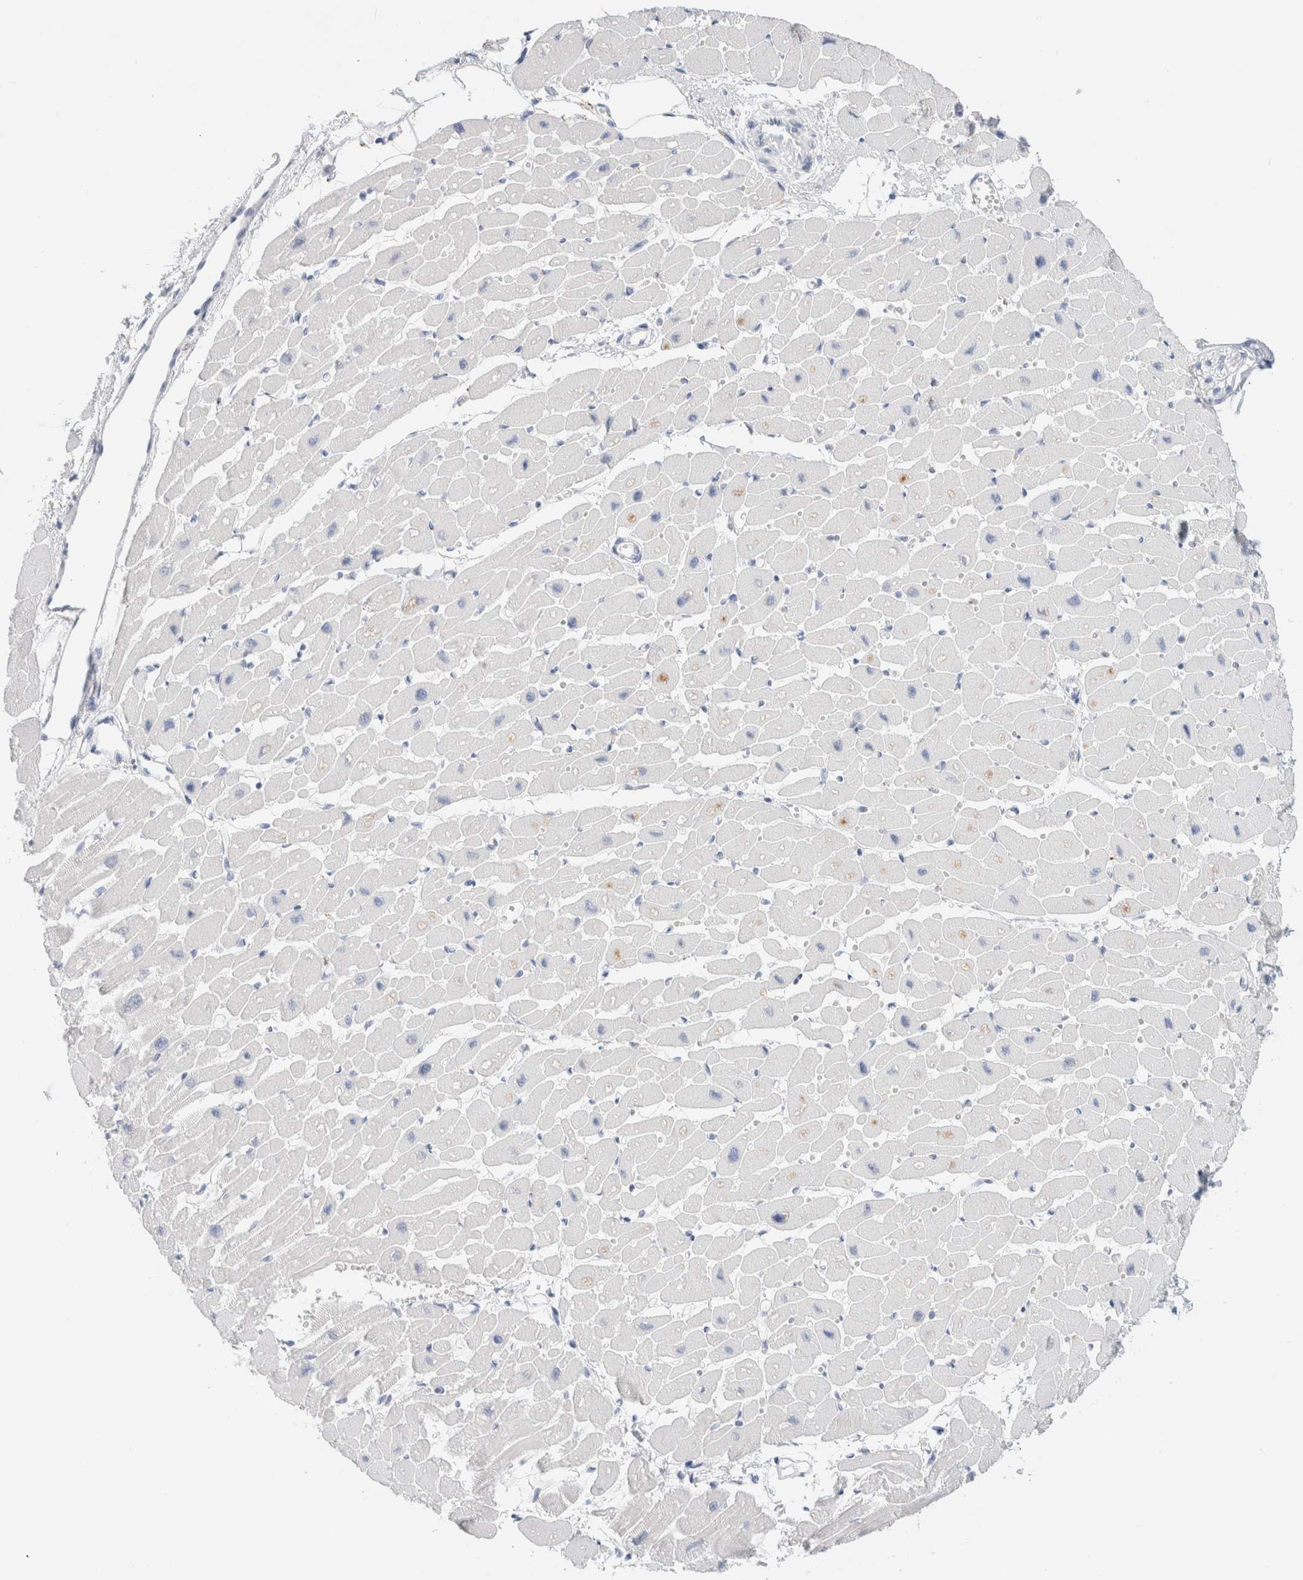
{"staining": {"intensity": "negative", "quantity": "none", "location": "none"}, "tissue": "heart muscle", "cell_type": "Cardiomyocytes", "image_type": "normal", "snomed": [{"axis": "morphology", "description": "Normal tissue, NOS"}, {"axis": "topography", "description": "Heart"}], "caption": "DAB (3,3'-diaminobenzidine) immunohistochemical staining of normal human heart muscle reveals no significant staining in cardiomyocytes.", "gene": "CPQ", "patient": {"sex": "female", "age": 54}}